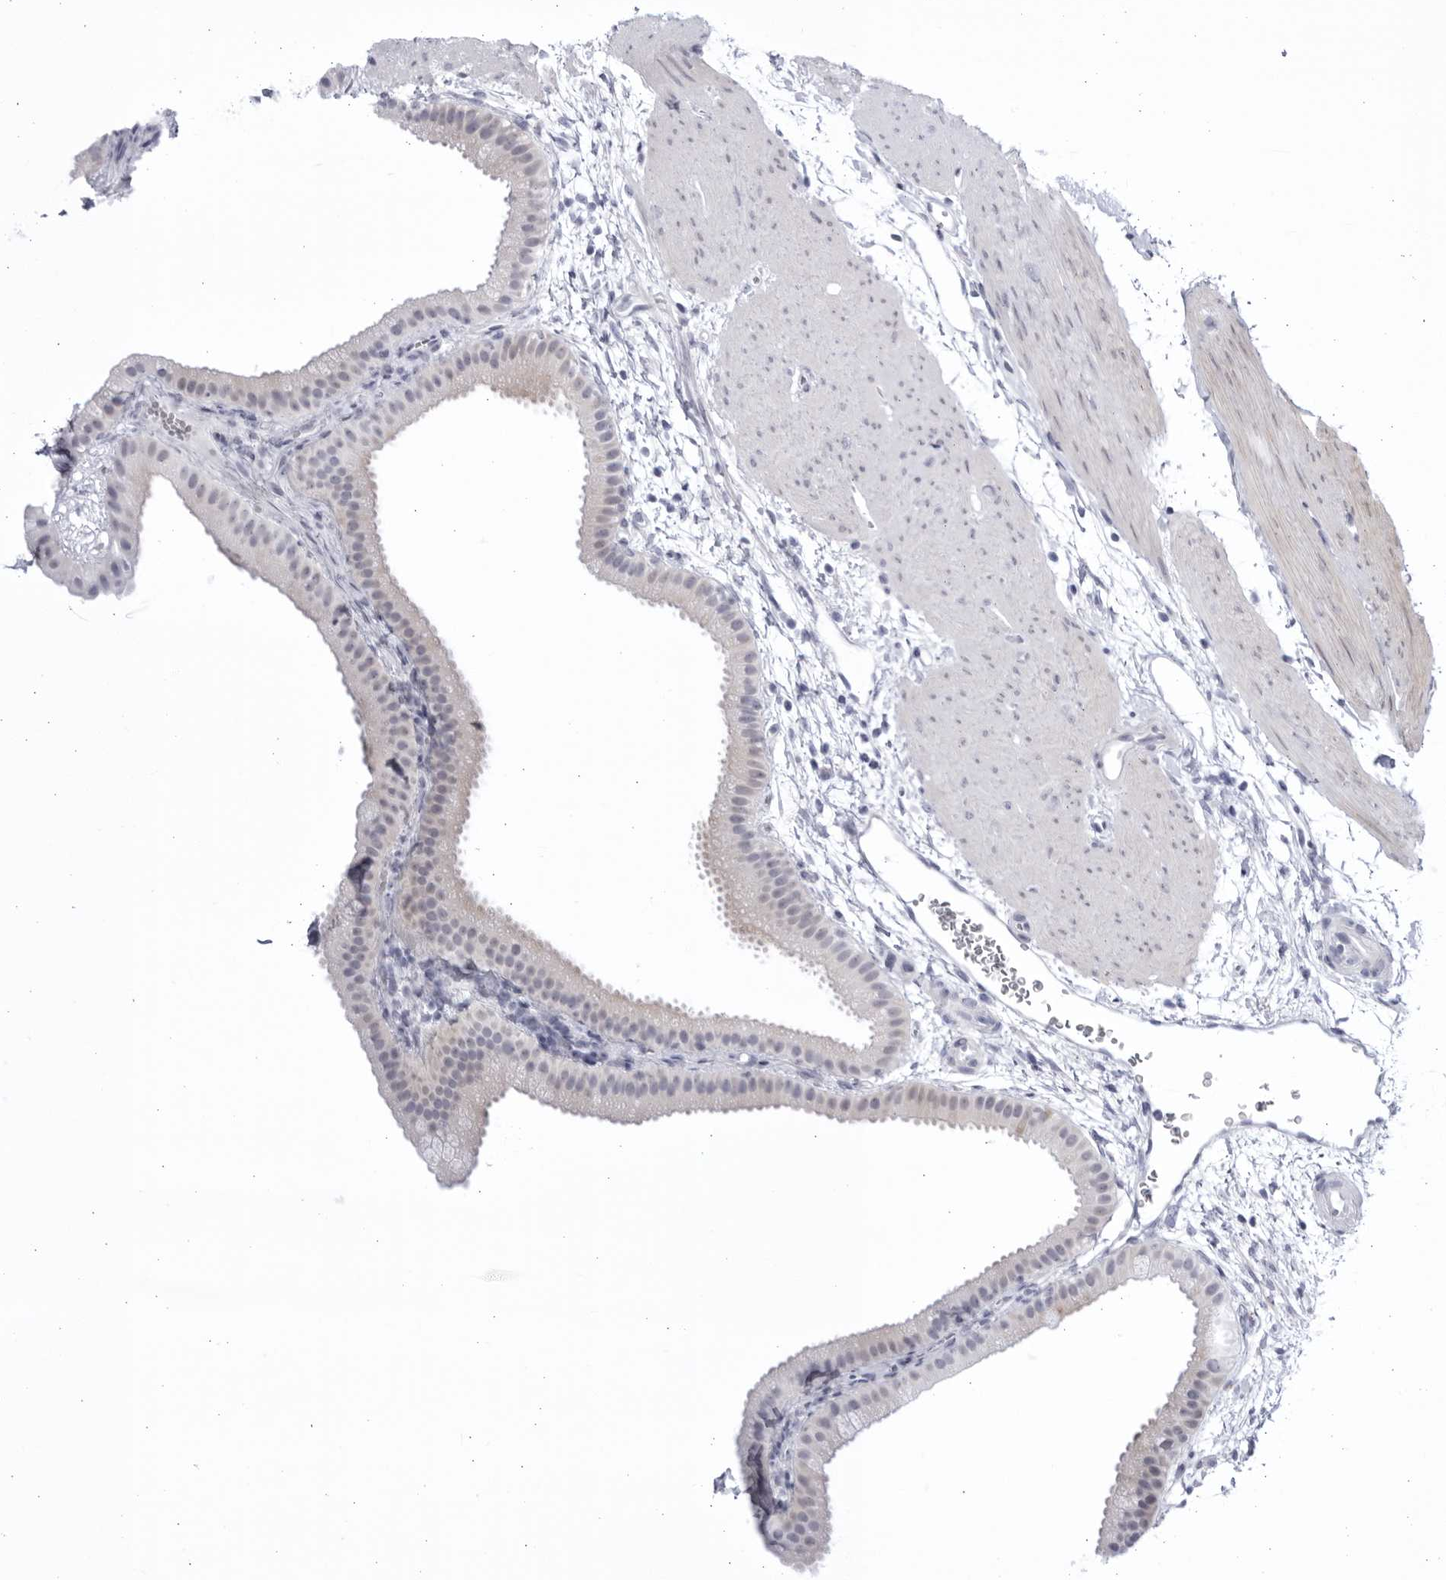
{"staining": {"intensity": "negative", "quantity": "none", "location": "none"}, "tissue": "gallbladder", "cell_type": "Glandular cells", "image_type": "normal", "snomed": [{"axis": "morphology", "description": "Normal tissue, NOS"}, {"axis": "topography", "description": "Gallbladder"}], "caption": "IHC micrograph of unremarkable gallbladder: gallbladder stained with DAB (3,3'-diaminobenzidine) shows no significant protein expression in glandular cells.", "gene": "CCDC181", "patient": {"sex": "female", "age": 64}}